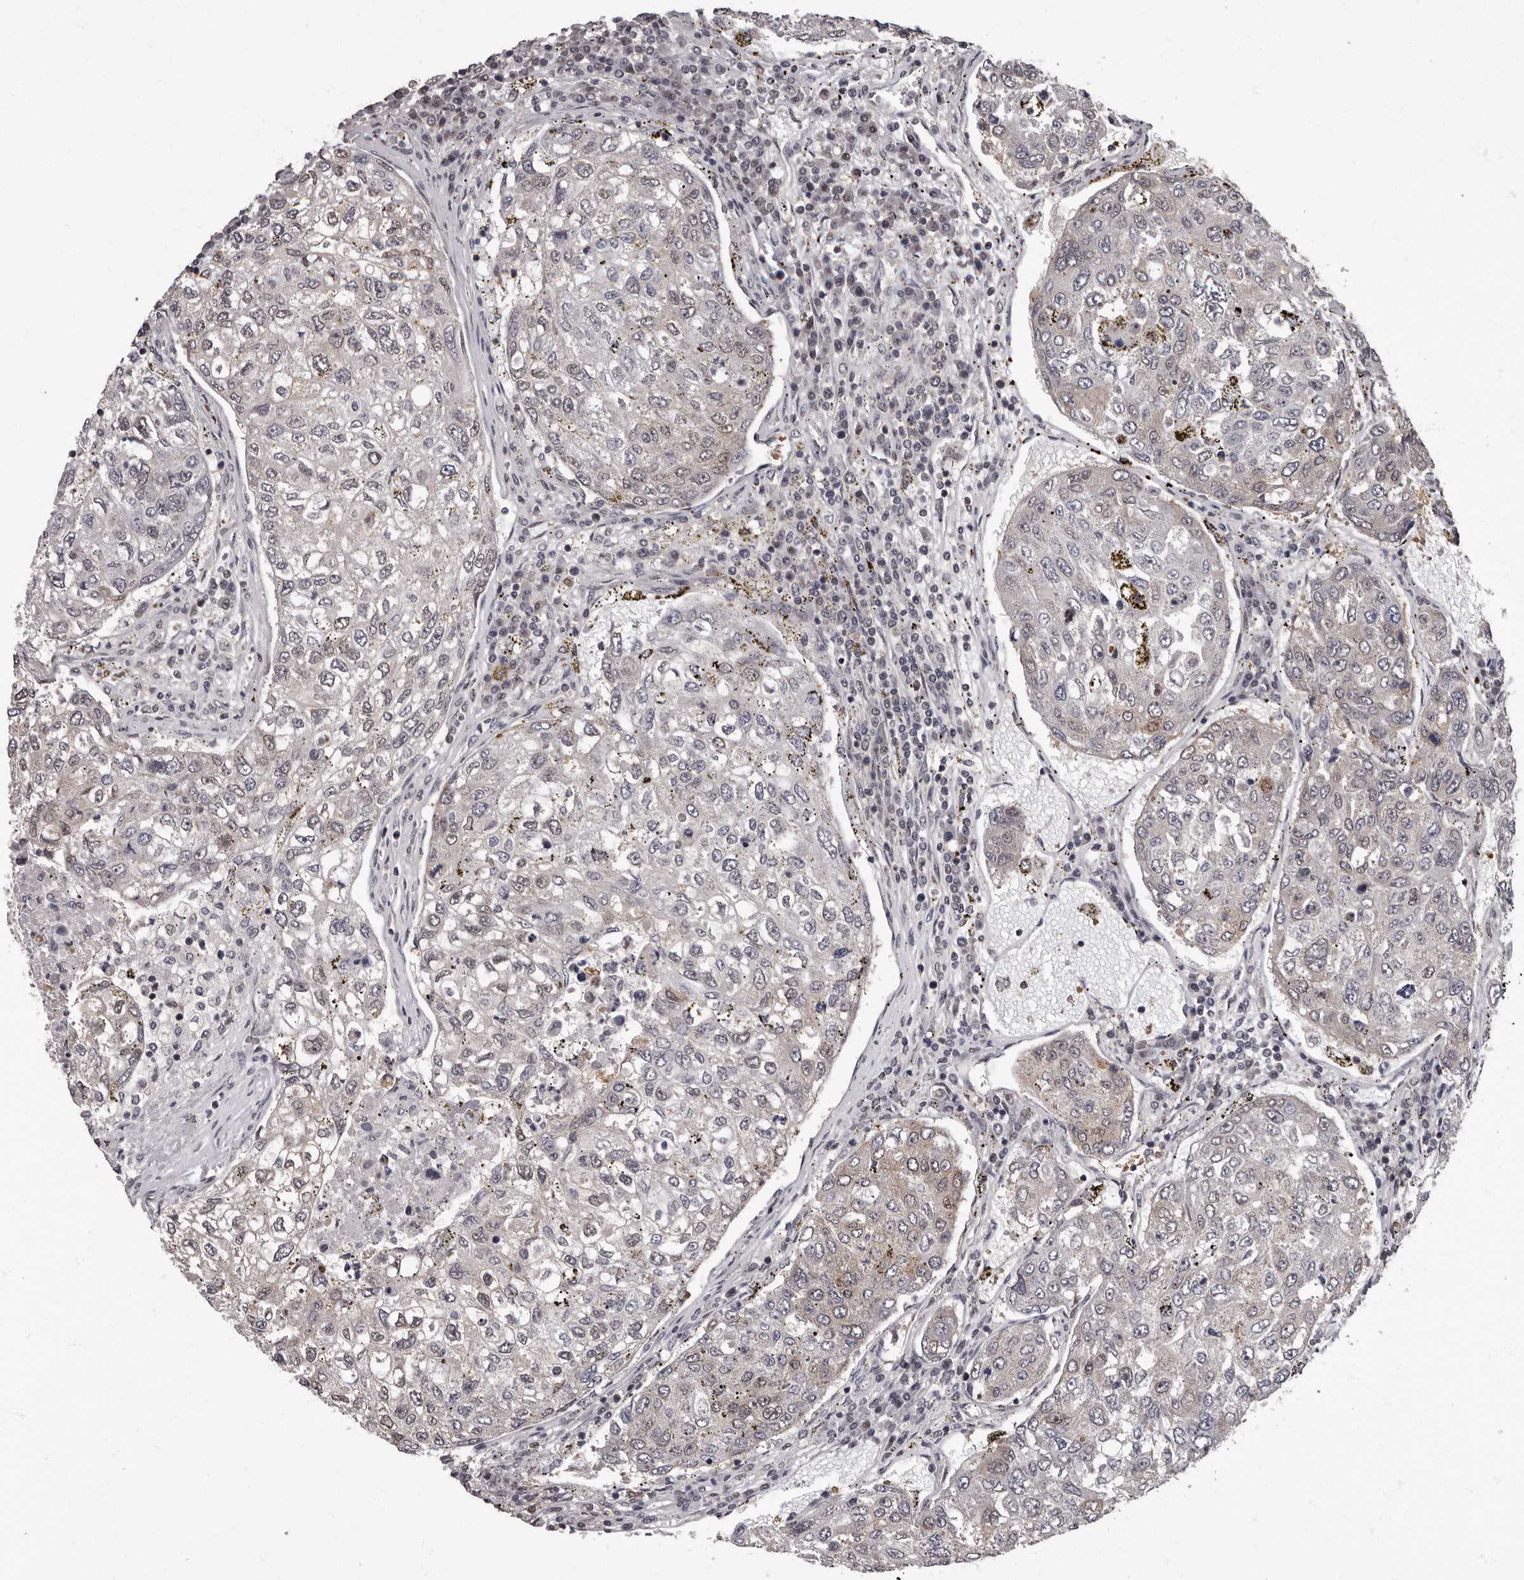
{"staining": {"intensity": "weak", "quantity": "<25%", "location": "cytoplasmic/membranous,nuclear"}, "tissue": "urothelial cancer", "cell_type": "Tumor cells", "image_type": "cancer", "snomed": [{"axis": "morphology", "description": "Urothelial carcinoma, High grade"}, {"axis": "topography", "description": "Lymph node"}, {"axis": "topography", "description": "Urinary bladder"}], "caption": "Photomicrograph shows no significant protein expression in tumor cells of urothelial carcinoma (high-grade).", "gene": "C1orf50", "patient": {"sex": "male", "age": 51}}